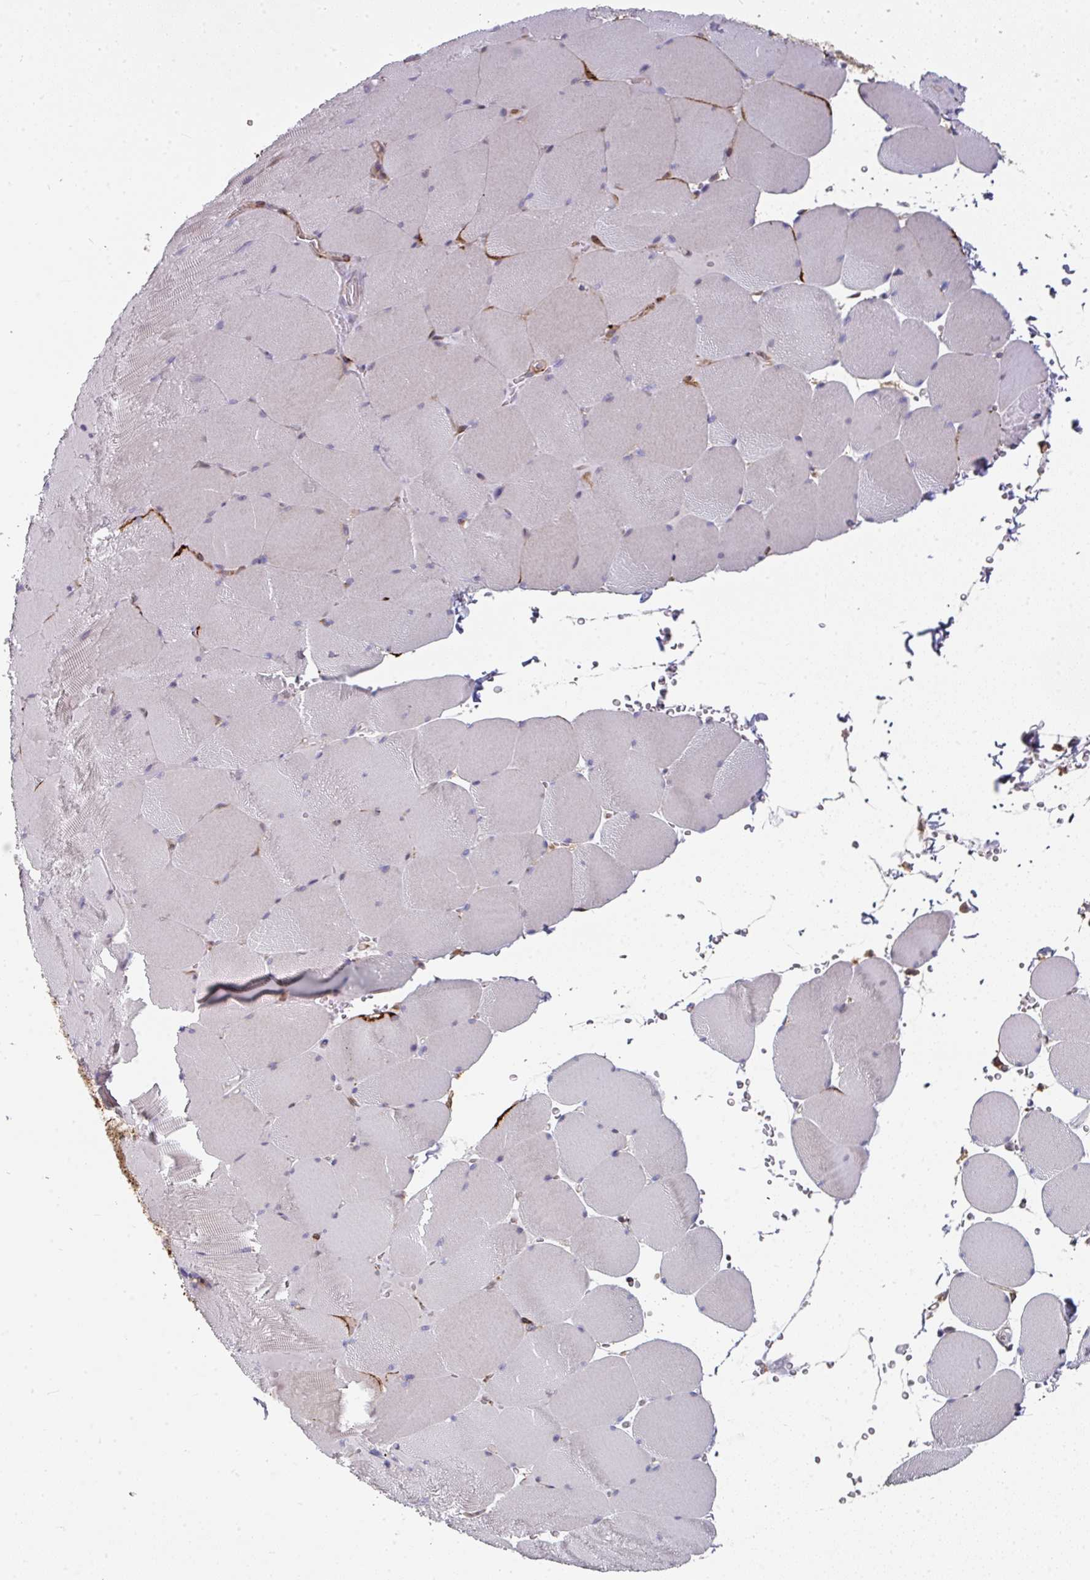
{"staining": {"intensity": "weak", "quantity": "<25%", "location": "cytoplasmic/membranous"}, "tissue": "skeletal muscle", "cell_type": "Myocytes", "image_type": "normal", "snomed": [{"axis": "morphology", "description": "Normal tissue, NOS"}, {"axis": "topography", "description": "Skeletal muscle"}, {"axis": "topography", "description": "Head-Neck"}], "caption": "DAB (3,3'-diaminobenzidine) immunohistochemical staining of unremarkable skeletal muscle demonstrates no significant positivity in myocytes. (DAB (3,3'-diaminobenzidine) IHC visualized using brightfield microscopy, high magnification).", "gene": "BEND5", "patient": {"sex": "male", "age": 66}}